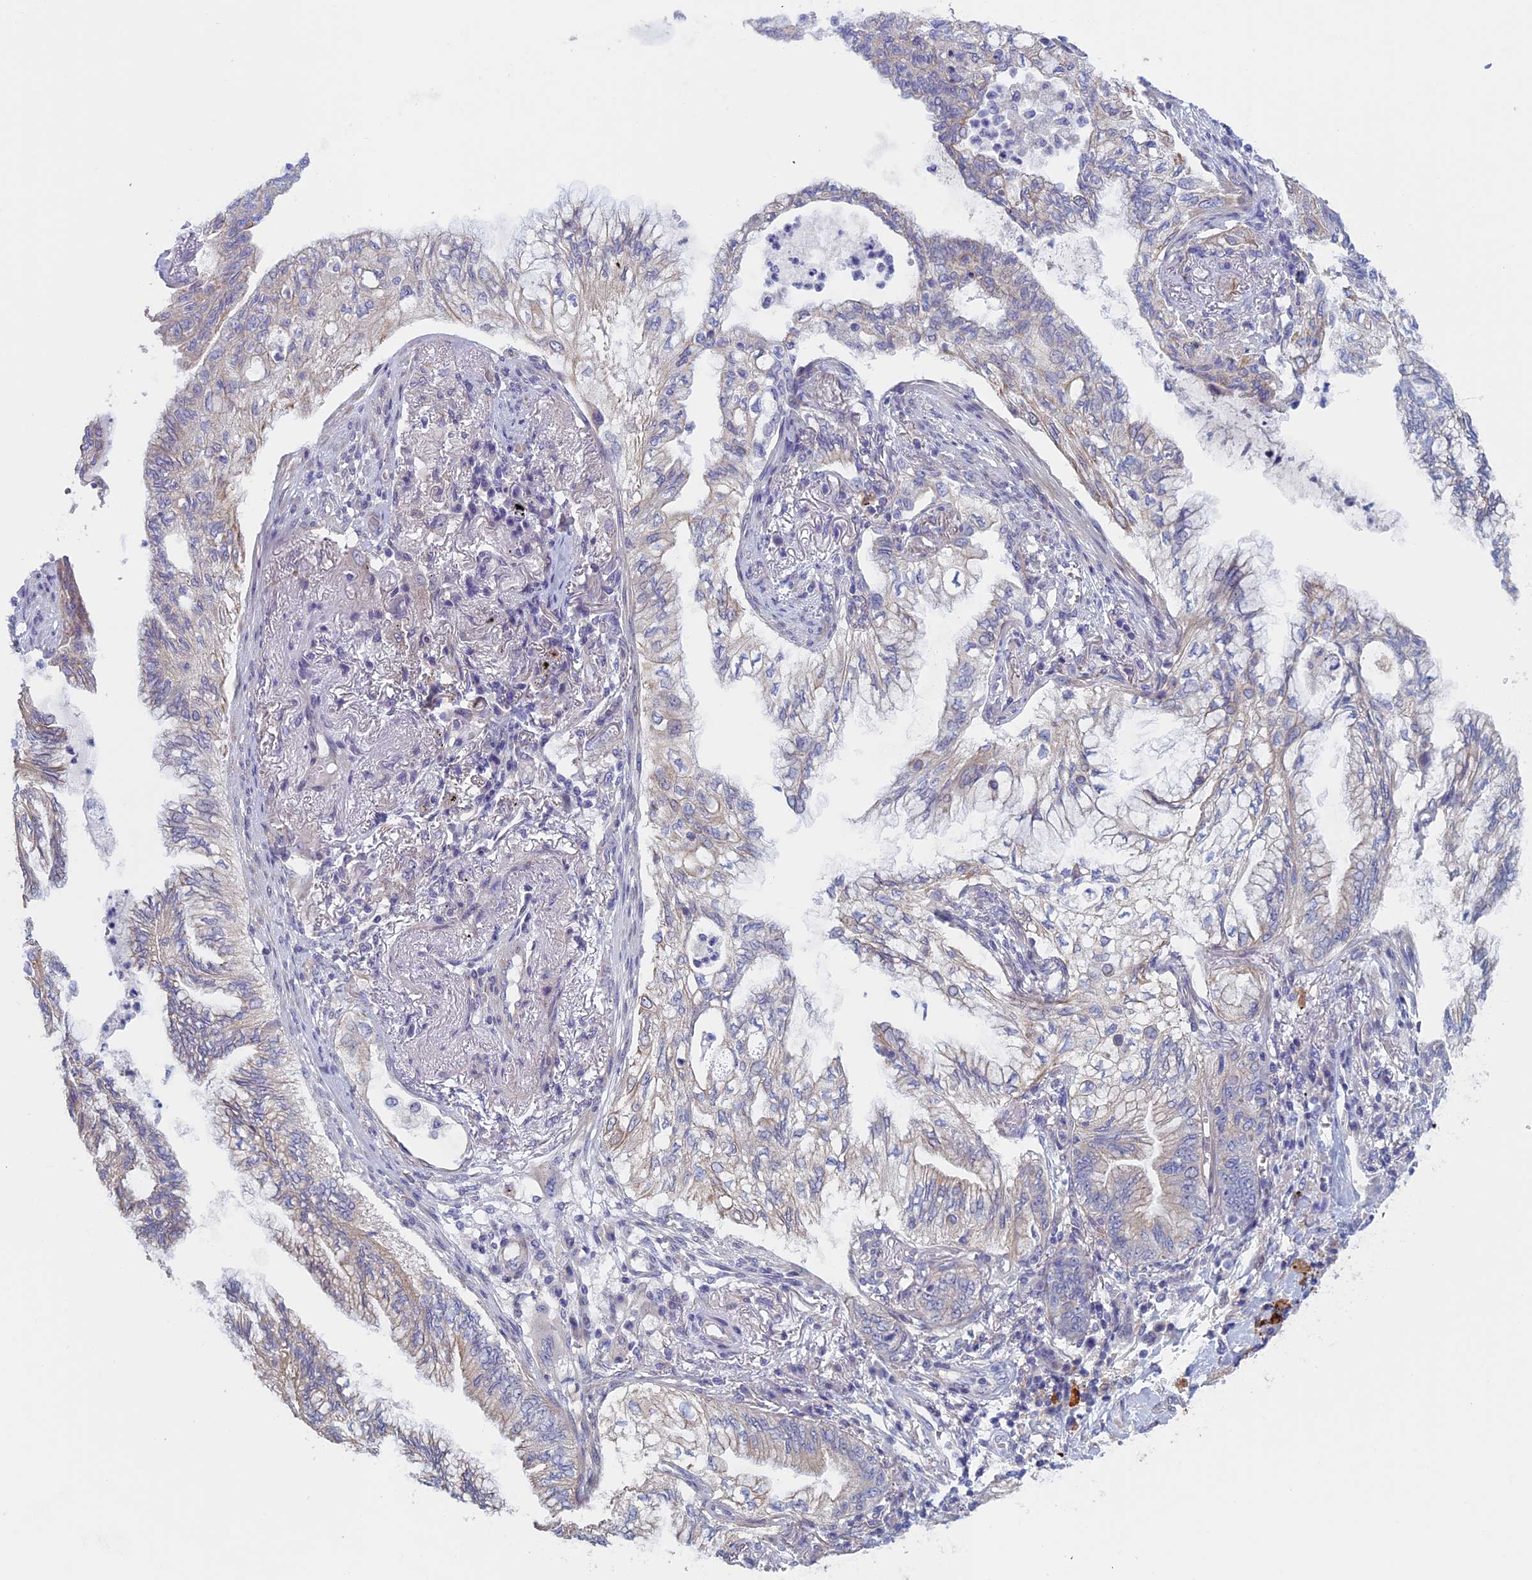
{"staining": {"intensity": "weak", "quantity": "<25%", "location": "cytoplasmic/membranous"}, "tissue": "lung cancer", "cell_type": "Tumor cells", "image_type": "cancer", "snomed": [{"axis": "morphology", "description": "Adenocarcinoma, NOS"}, {"axis": "topography", "description": "Lung"}], "caption": "Immunohistochemical staining of human lung cancer shows no significant staining in tumor cells.", "gene": "CNOT6L", "patient": {"sex": "female", "age": 70}}